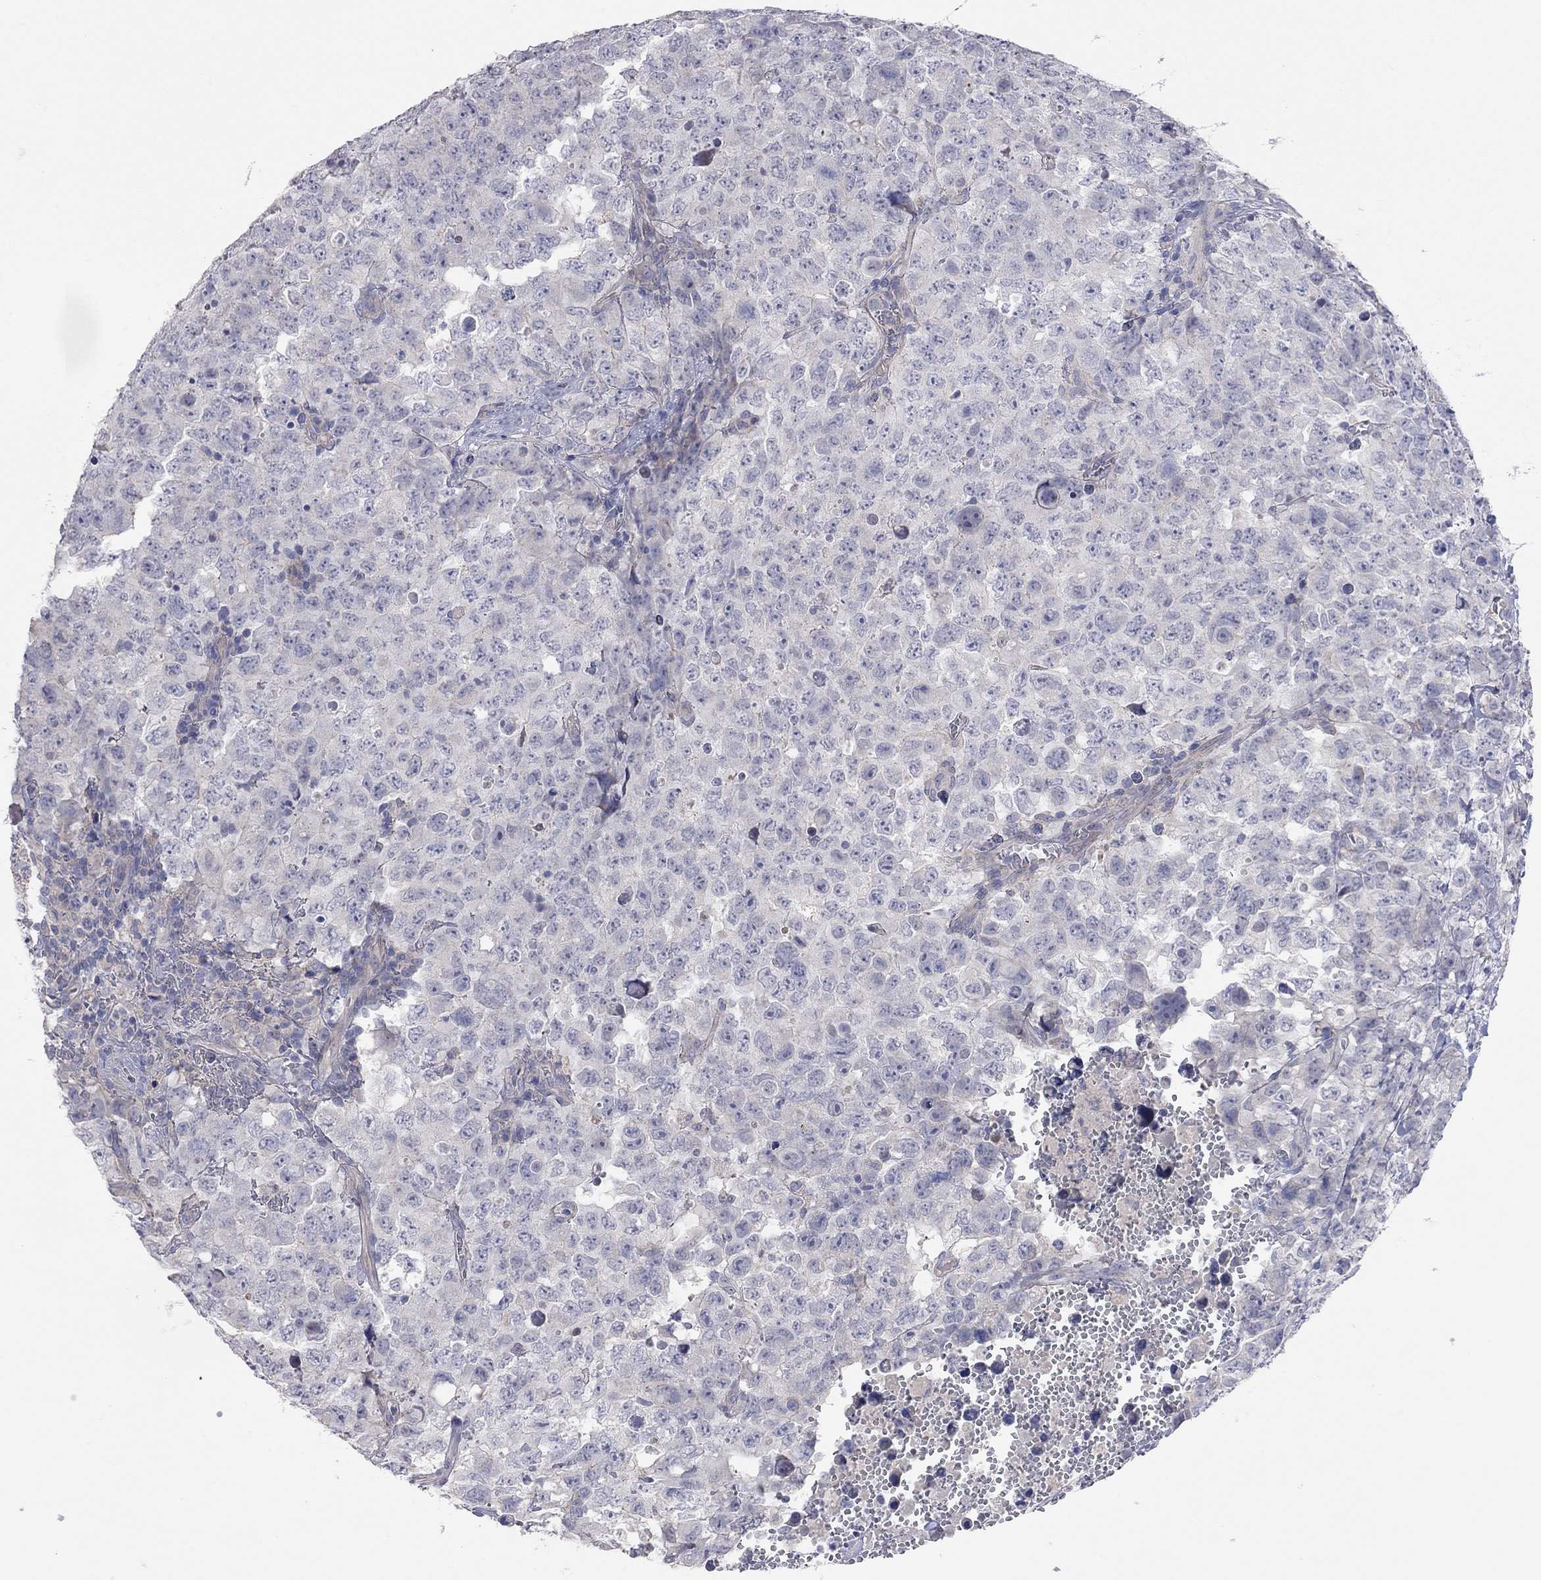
{"staining": {"intensity": "negative", "quantity": "none", "location": "none"}, "tissue": "testis cancer", "cell_type": "Tumor cells", "image_type": "cancer", "snomed": [{"axis": "morphology", "description": "Carcinoma, Embryonal, NOS"}, {"axis": "topography", "description": "Testis"}], "caption": "Testis cancer (embryonal carcinoma) was stained to show a protein in brown. There is no significant positivity in tumor cells.", "gene": "KCNB1", "patient": {"sex": "male", "age": 23}}